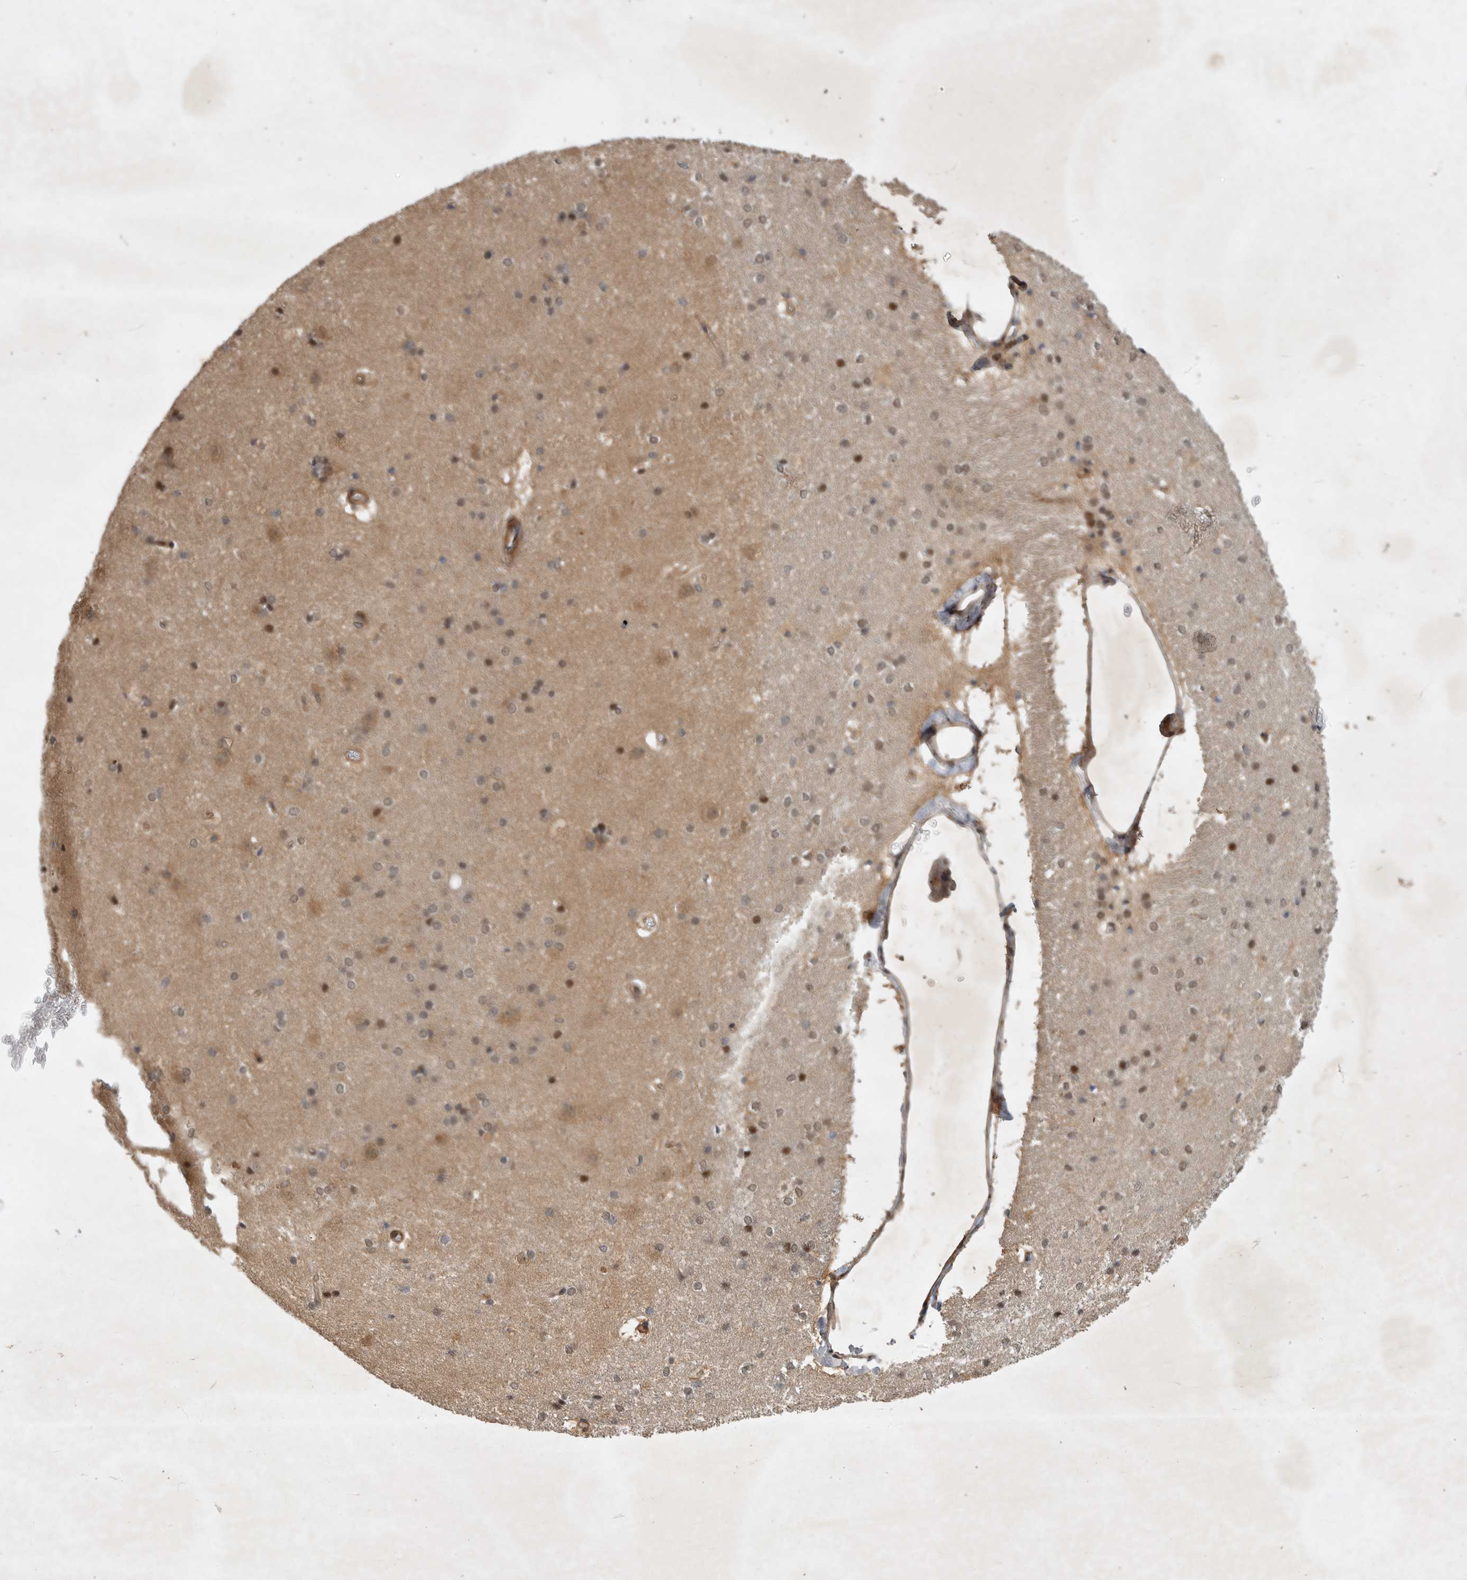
{"staining": {"intensity": "moderate", "quantity": "25%-75%", "location": "cytoplasmic/membranous"}, "tissue": "caudate", "cell_type": "Glial cells", "image_type": "normal", "snomed": [{"axis": "morphology", "description": "Normal tissue, NOS"}, {"axis": "topography", "description": "Lateral ventricle wall"}], "caption": "Immunohistochemistry (IHC) (DAB) staining of benign human caudate exhibits moderate cytoplasmic/membranous protein expression in about 25%-75% of glial cells. The protein is stained brown, and the nuclei are stained in blue (DAB IHC with brightfield microscopy, high magnification).", "gene": "EDEM3", "patient": {"sex": "female", "age": 19}}